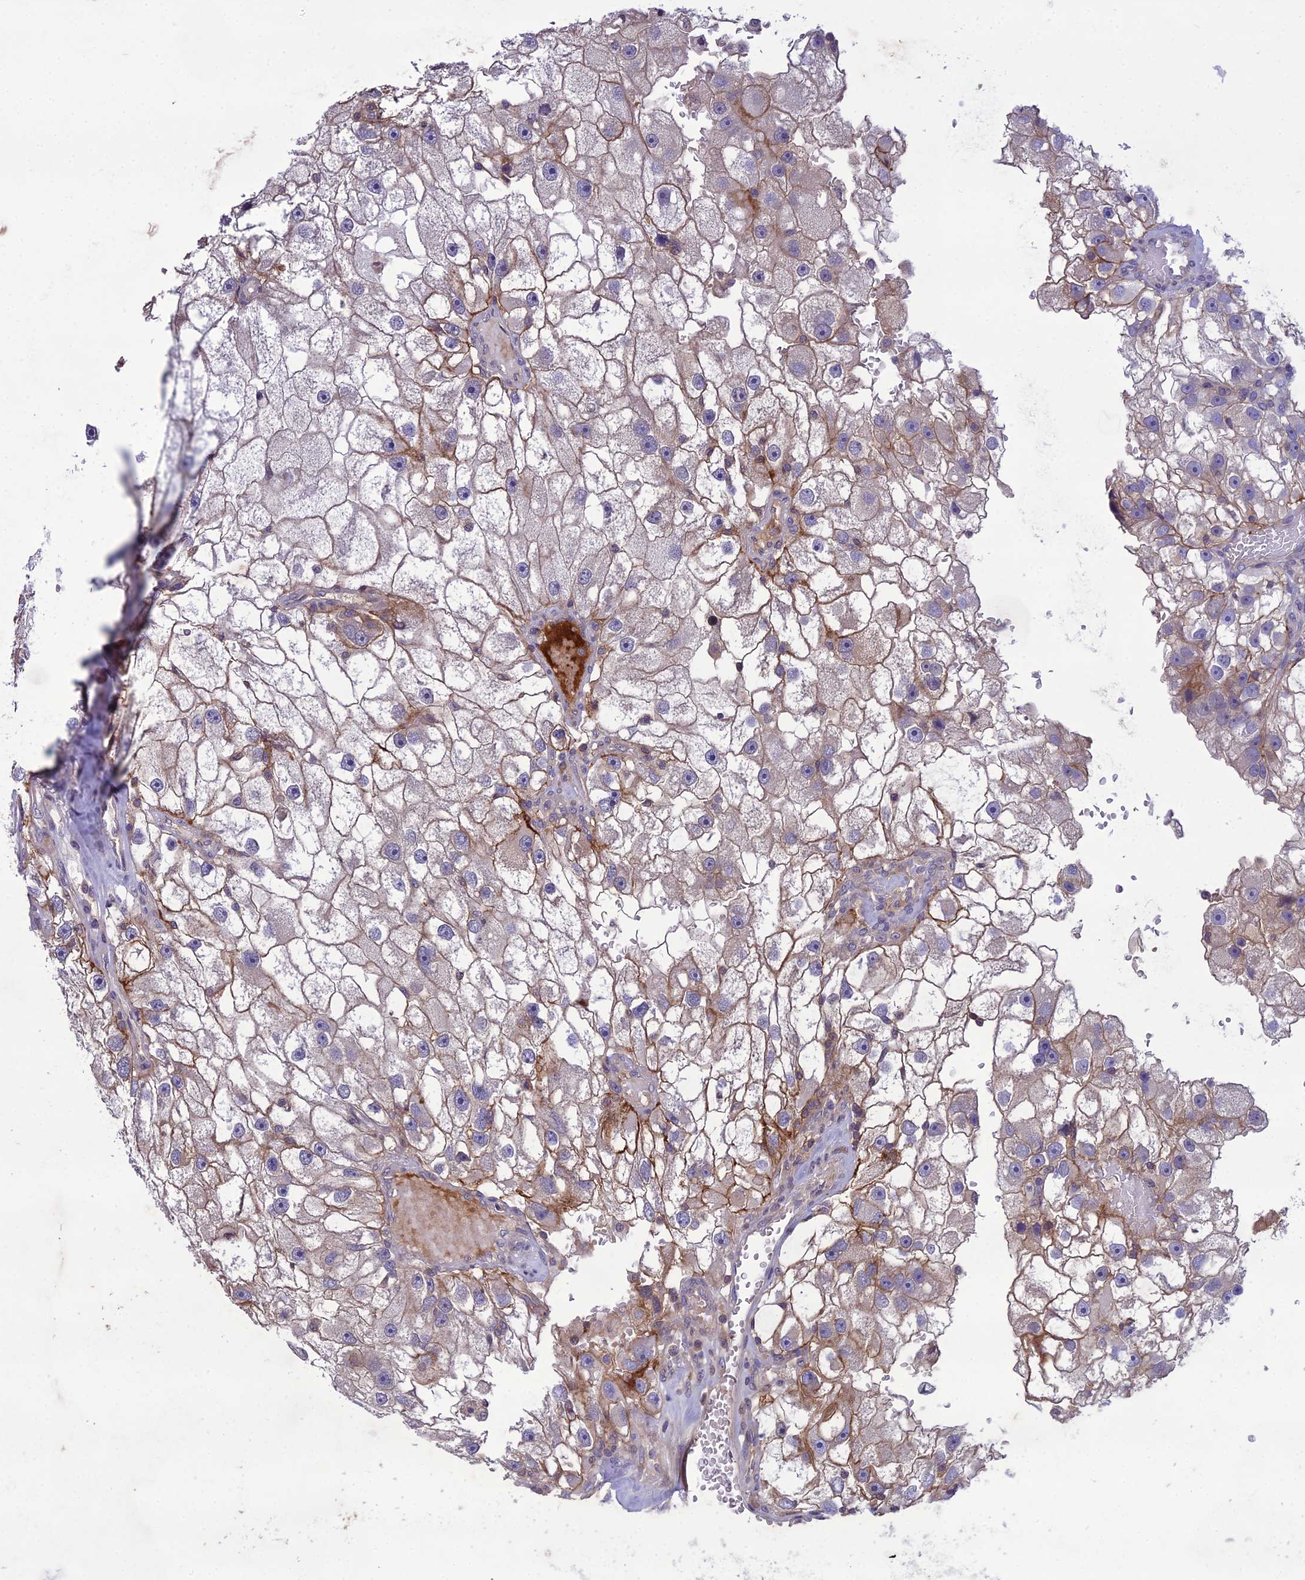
{"staining": {"intensity": "moderate", "quantity": "25%-75%", "location": "cytoplasmic/membranous"}, "tissue": "renal cancer", "cell_type": "Tumor cells", "image_type": "cancer", "snomed": [{"axis": "morphology", "description": "Adenocarcinoma, NOS"}, {"axis": "topography", "description": "Kidney"}], "caption": "Immunohistochemistry (IHC) of human renal cancer demonstrates medium levels of moderate cytoplasmic/membranous expression in about 25%-75% of tumor cells.", "gene": "GDF6", "patient": {"sex": "male", "age": 63}}